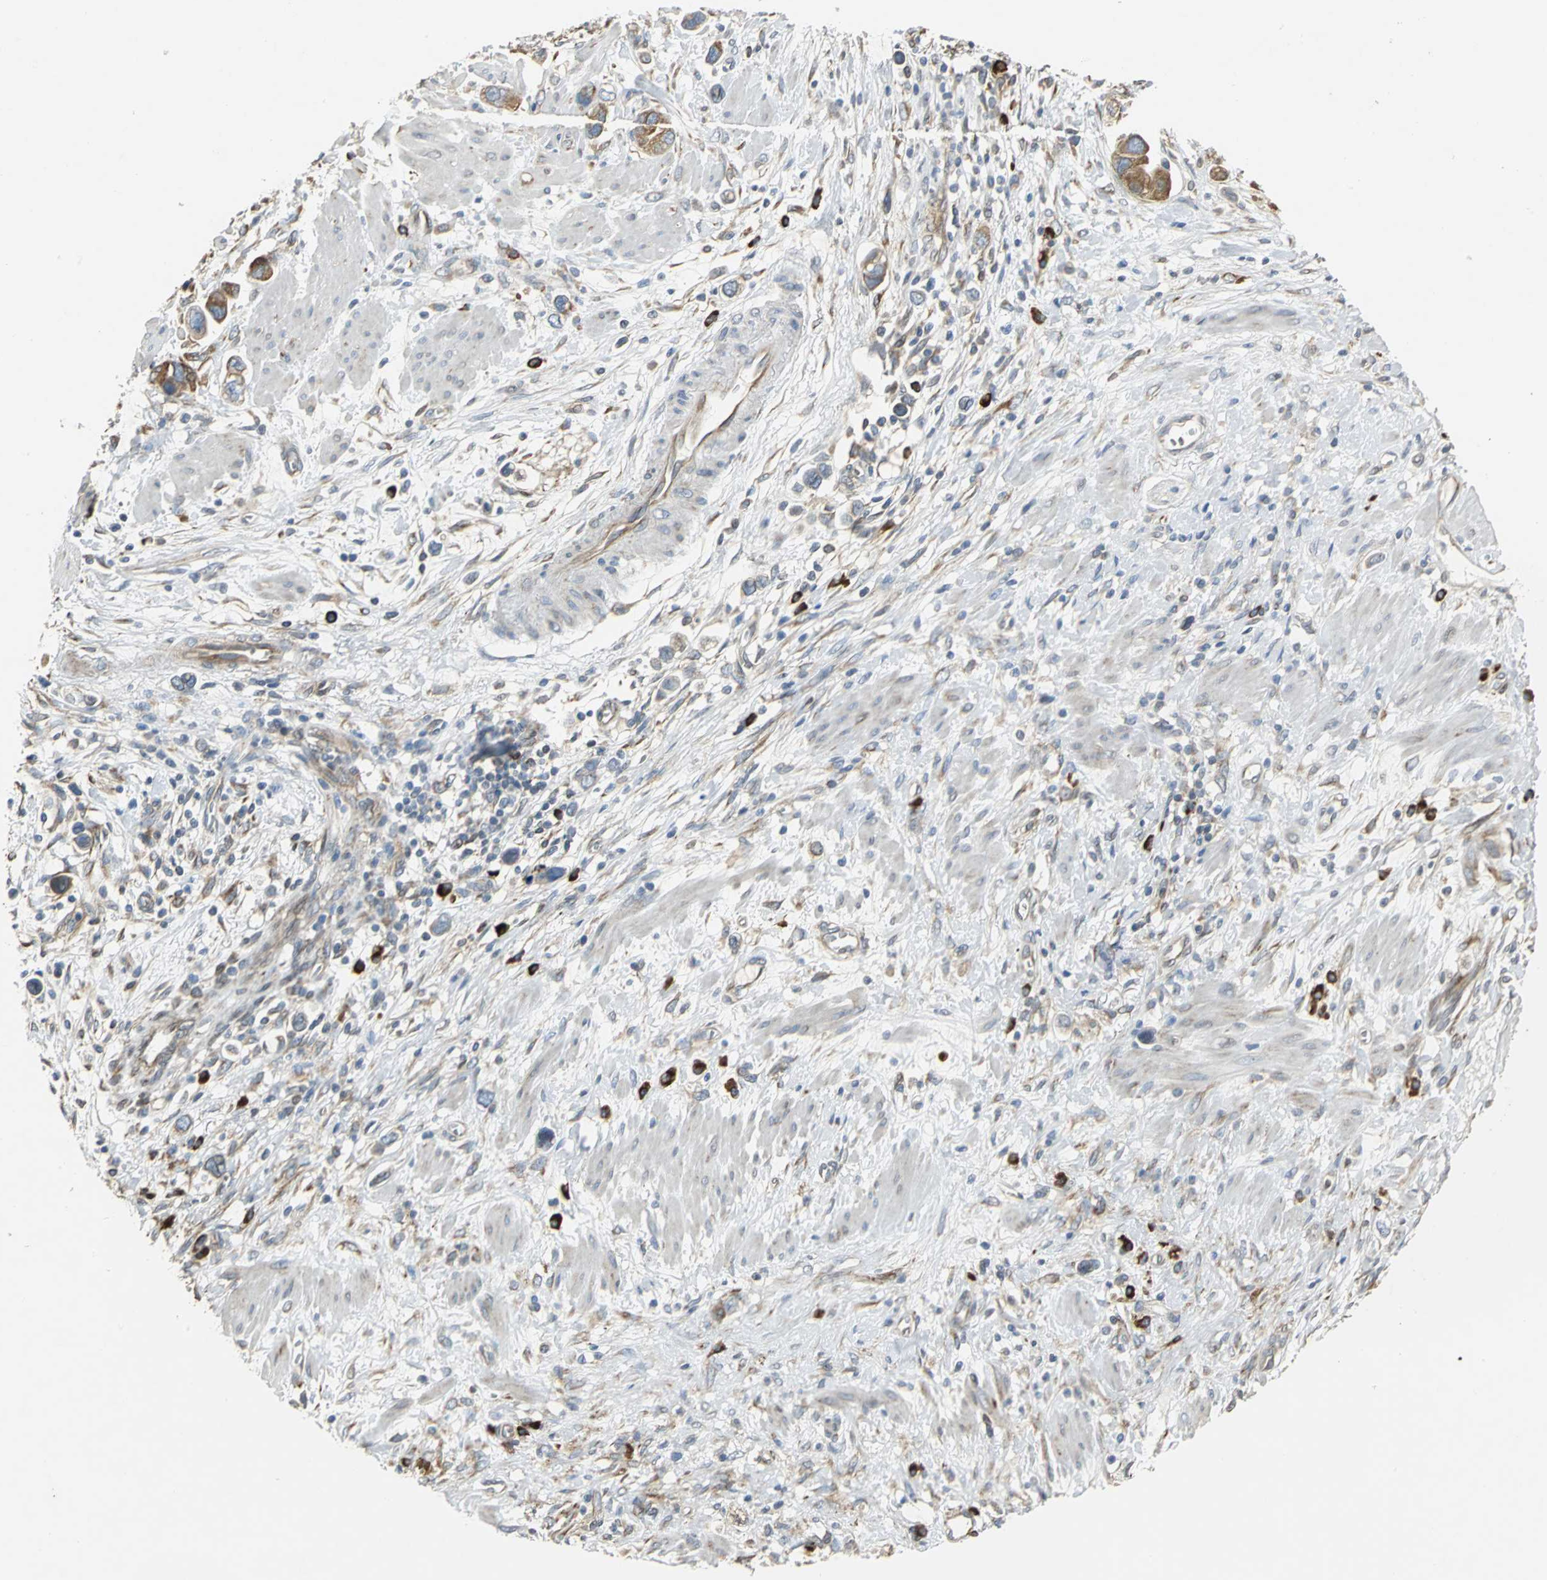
{"staining": {"intensity": "weak", "quantity": ">75%", "location": "cytoplasmic/membranous"}, "tissue": "stomach cancer", "cell_type": "Tumor cells", "image_type": "cancer", "snomed": [{"axis": "morphology", "description": "Adenocarcinoma, NOS"}, {"axis": "topography", "description": "Stomach, lower"}], "caption": "Protein positivity by immunohistochemistry displays weak cytoplasmic/membranous positivity in about >75% of tumor cells in stomach cancer (adenocarcinoma). (DAB IHC with brightfield microscopy, high magnification).", "gene": "SYVN1", "patient": {"sex": "female", "age": 93}}